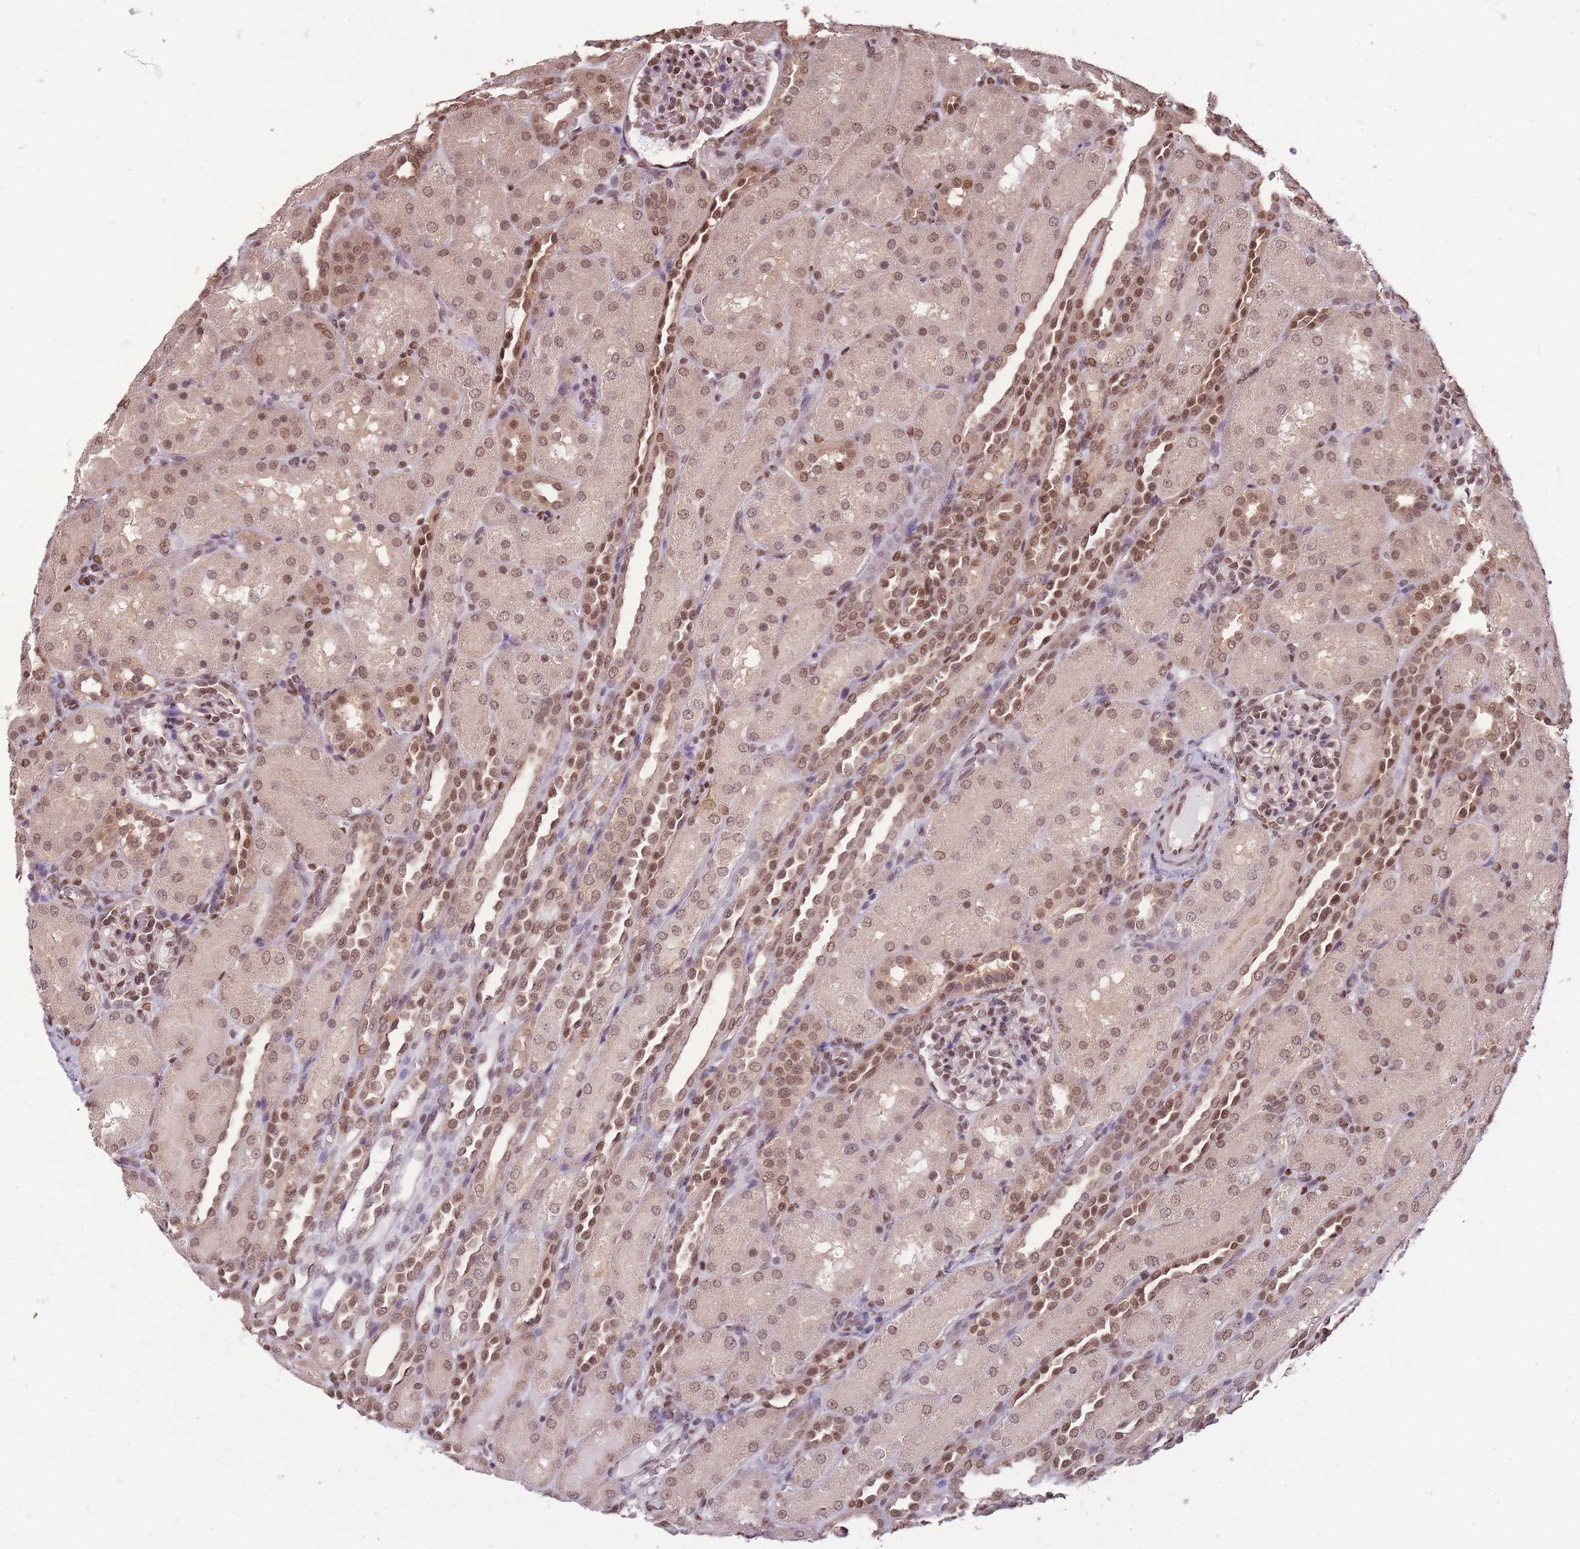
{"staining": {"intensity": "moderate", "quantity": "25%-75%", "location": "nuclear"}, "tissue": "kidney", "cell_type": "Cells in glomeruli", "image_type": "normal", "snomed": [{"axis": "morphology", "description": "Normal tissue, NOS"}, {"axis": "topography", "description": "Kidney"}], "caption": "About 25%-75% of cells in glomeruli in normal human kidney reveal moderate nuclear protein positivity as visualized by brown immunohistochemical staining.", "gene": "RPS27A", "patient": {"sex": "male", "age": 1}}